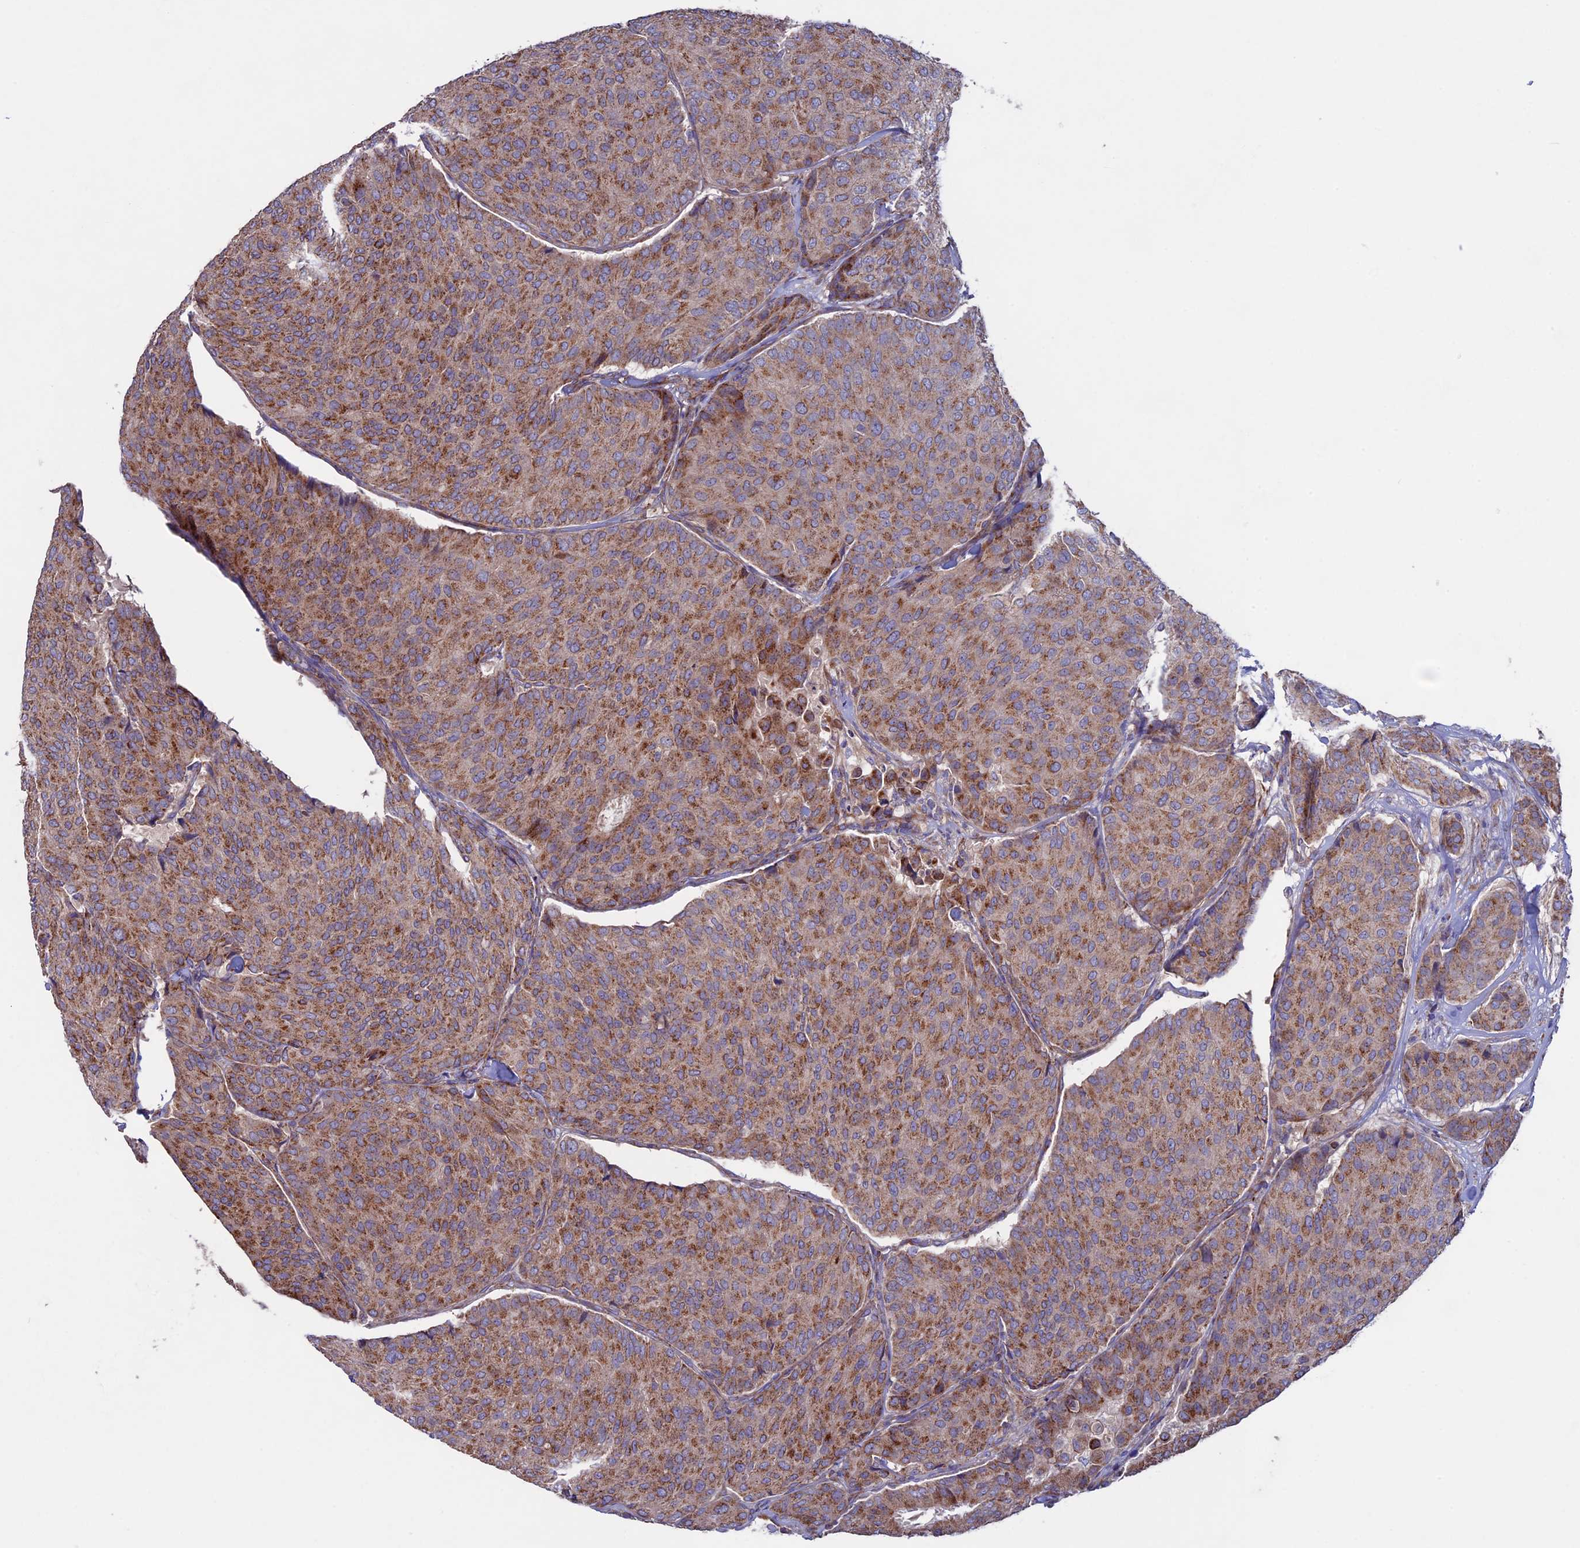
{"staining": {"intensity": "moderate", "quantity": ">75%", "location": "cytoplasmic/membranous"}, "tissue": "breast cancer", "cell_type": "Tumor cells", "image_type": "cancer", "snomed": [{"axis": "morphology", "description": "Duct carcinoma"}, {"axis": "topography", "description": "Breast"}], "caption": "Tumor cells reveal moderate cytoplasmic/membranous expression in about >75% of cells in intraductal carcinoma (breast).", "gene": "SLC15A5", "patient": {"sex": "female", "age": 75}}